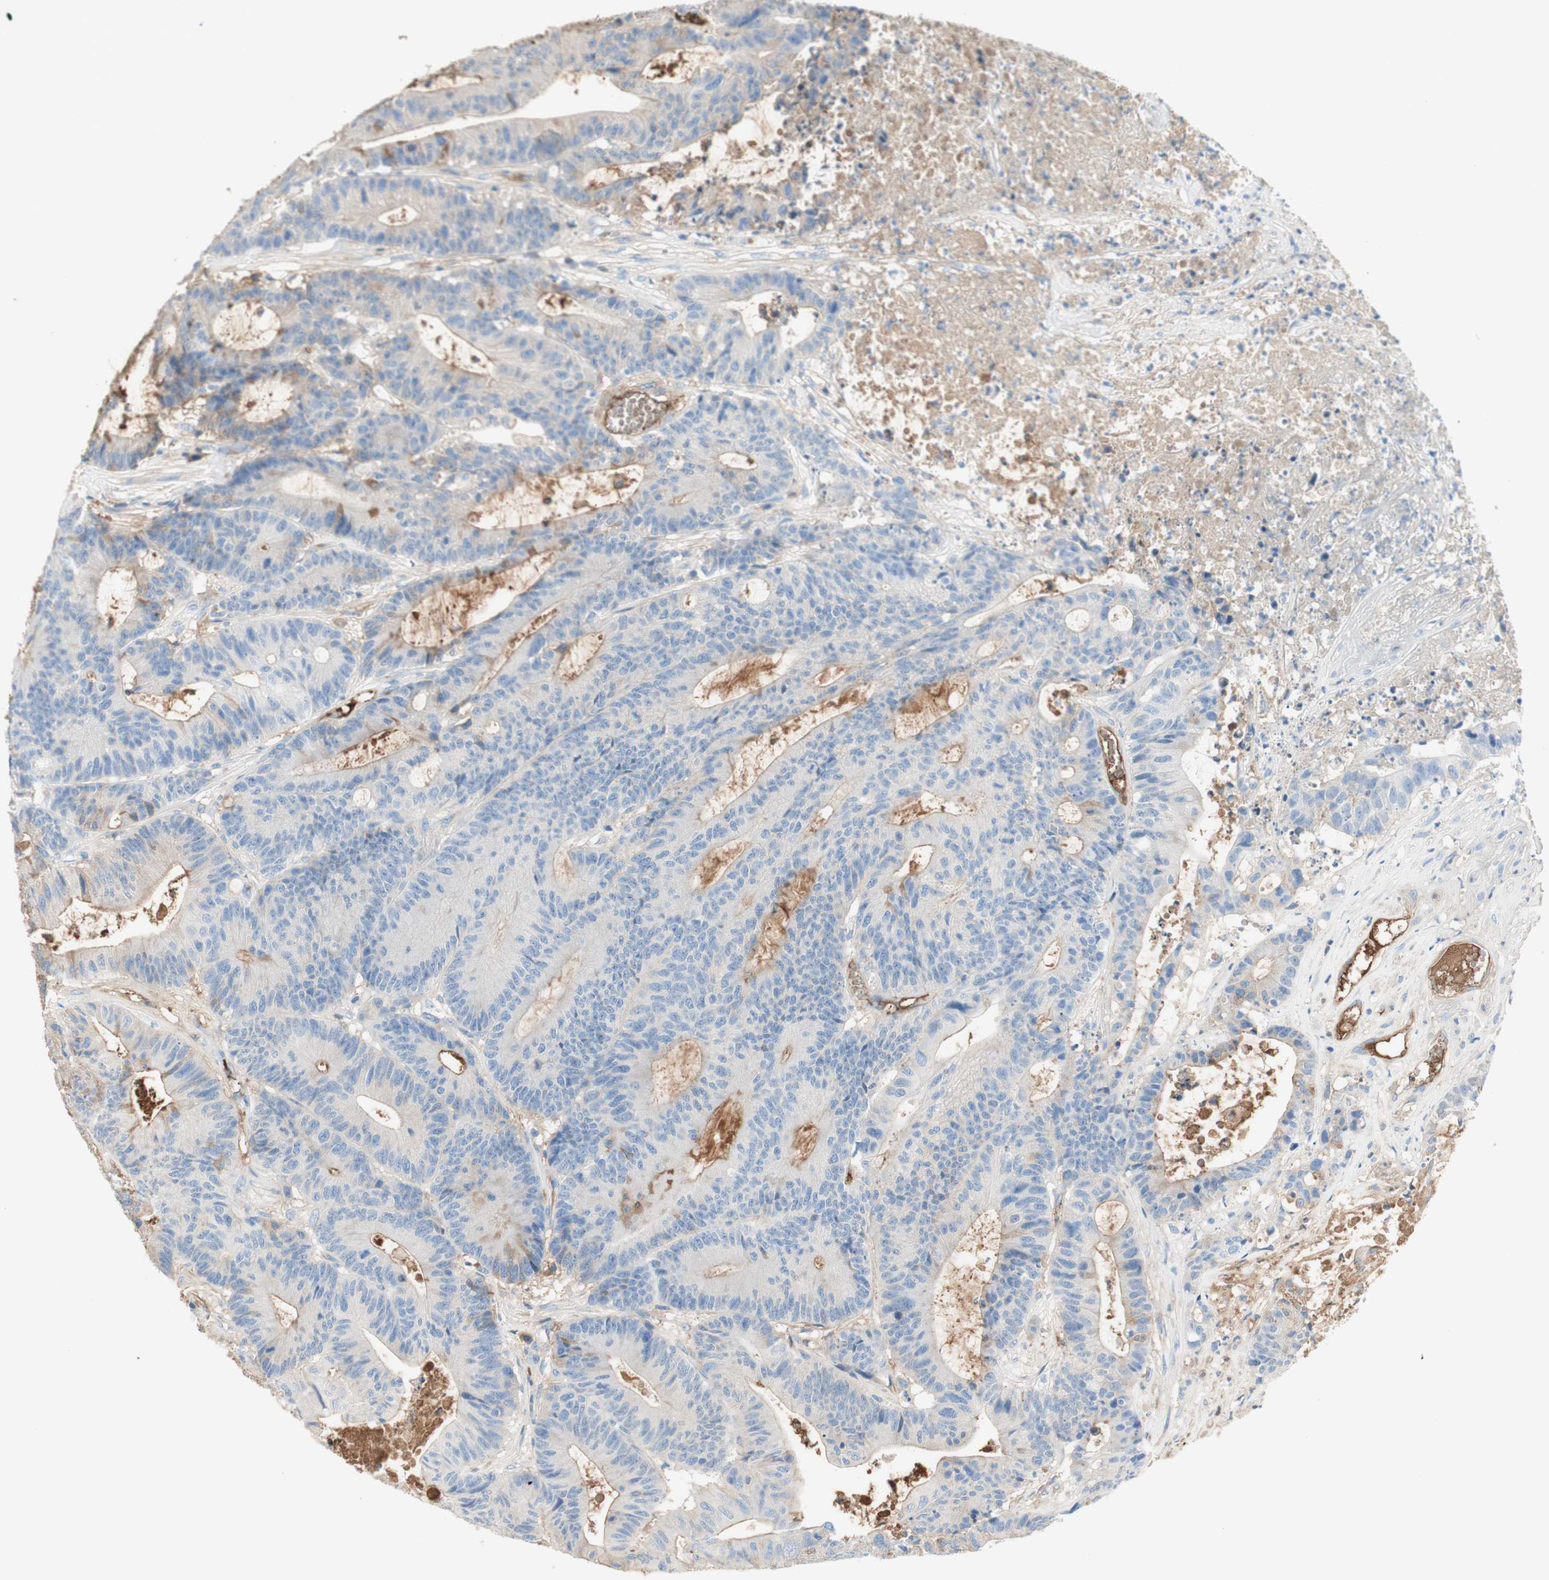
{"staining": {"intensity": "negative", "quantity": "none", "location": "none"}, "tissue": "colorectal cancer", "cell_type": "Tumor cells", "image_type": "cancer", "snomed": [{"axis": "morphology", "description": "Adenocarcinoma, NOS"}, {"axis": "topography", "description": "Colon"}], "caption": "Image shows no significant protein expression in tumor cells of colorectal cancer (adenocarcinoma).", "gene": "KNG1", "patient": {"sex": "female", "age": 84}}